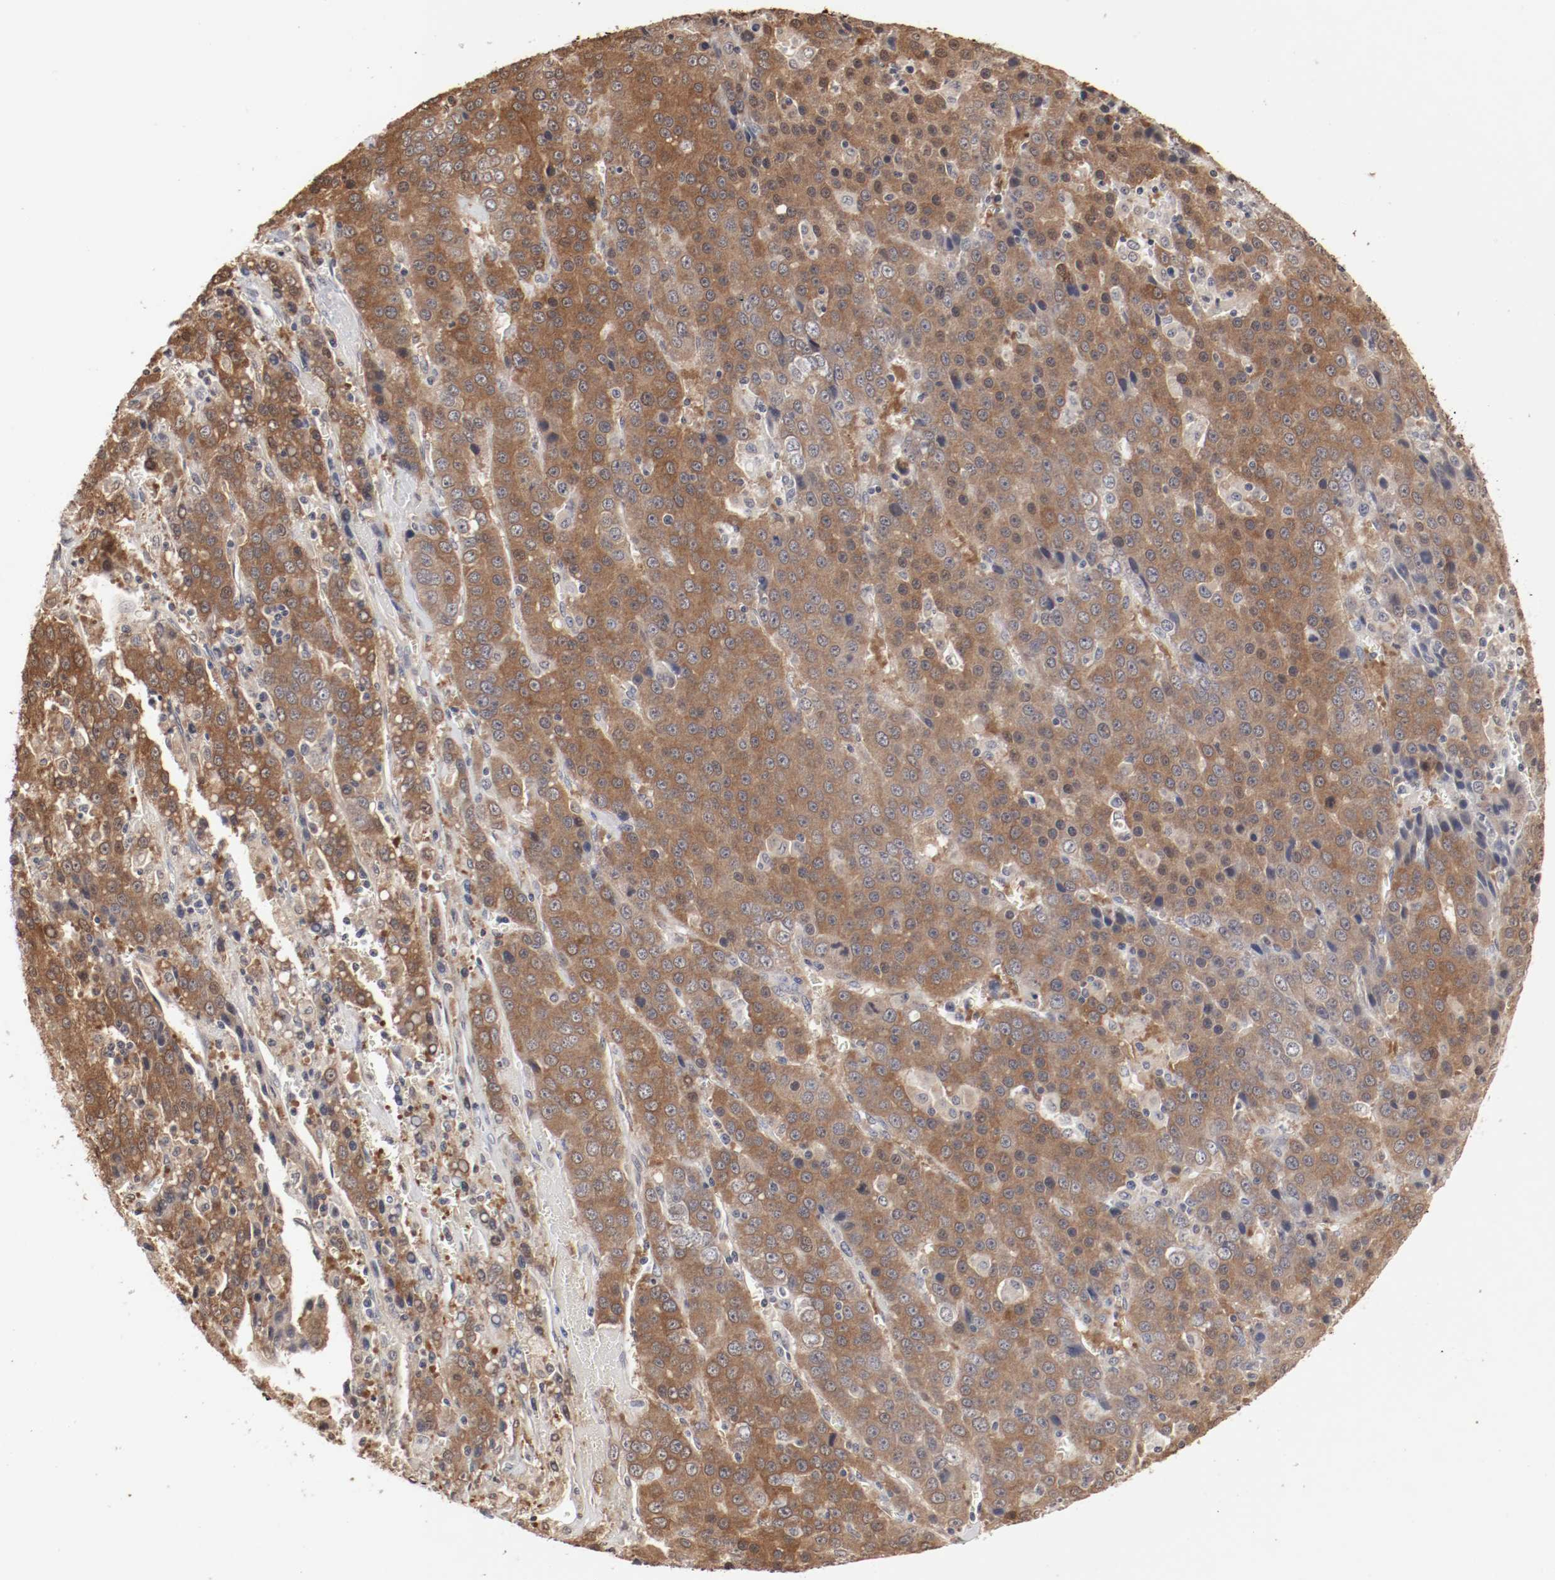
{"staining": {"intensity": "moderate", "quantity": ">75%", "location": "cytoplasmic/membranous,nuclear"}, "tissue": "liver cancer", "cell_type": "Tumor cells", "image_type": "cancer", "snomed": [{"axis": "morphology", "description": "Carcinoma, Hepatocellular, NOS"}, {"axis": "topography", "description": "Liver"}], "caption": "The photomicrograph demonstrates staining of hepatocellular carcinoma (liver), revealing moderate cytoplasmic/membranous and nuclear protein expression (brown color) within tumor cells. The staining was performed using DAB, with brown indicating positive protein expression. Nuclei are stained blue with hematoxylin.", "gene": "WASL", "patient": {"sex": "female", "age": 53}}